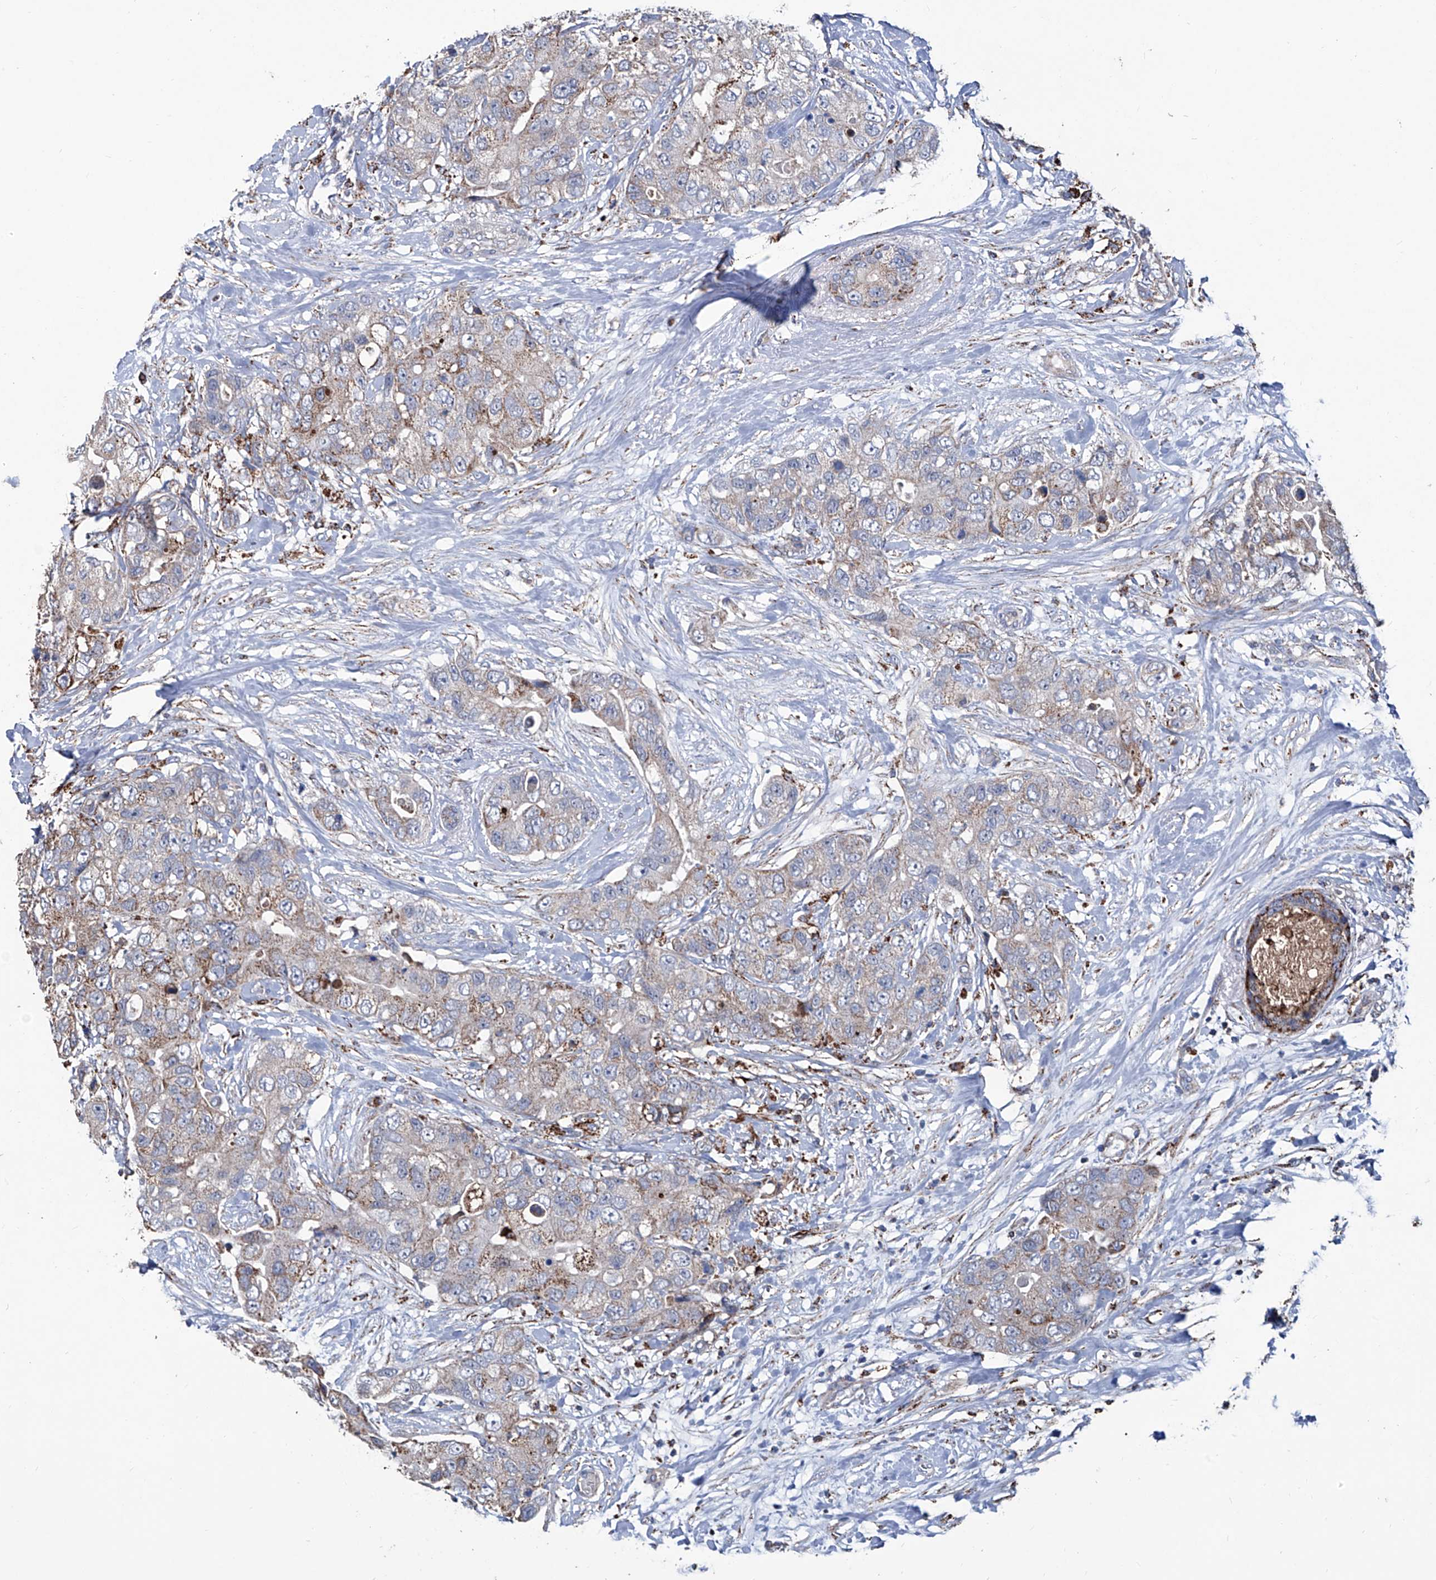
{"staining": {"intensity": "moderate", "quantity": ">75%", "location": "cytoplasmic/membranous"}, "tissue": "breast cancer", "cell_type": "Tumor cells", "image_type": "cancer", "snomed": [{"axis": "morphology", "description": "Duct carcinoma"}, {"axis": "topography", "description": "Breast"}], "caption": "DAB (3,3'-diaminobenzidine) immunohistochemical staining of human invasive ductal carcinoma (breast) demonstrates moderate cytoplasmic/membranous protein staining in about >75% of tumor cells.", "gene": "NHS", "patient": {"sex": "female", "age": 62}}